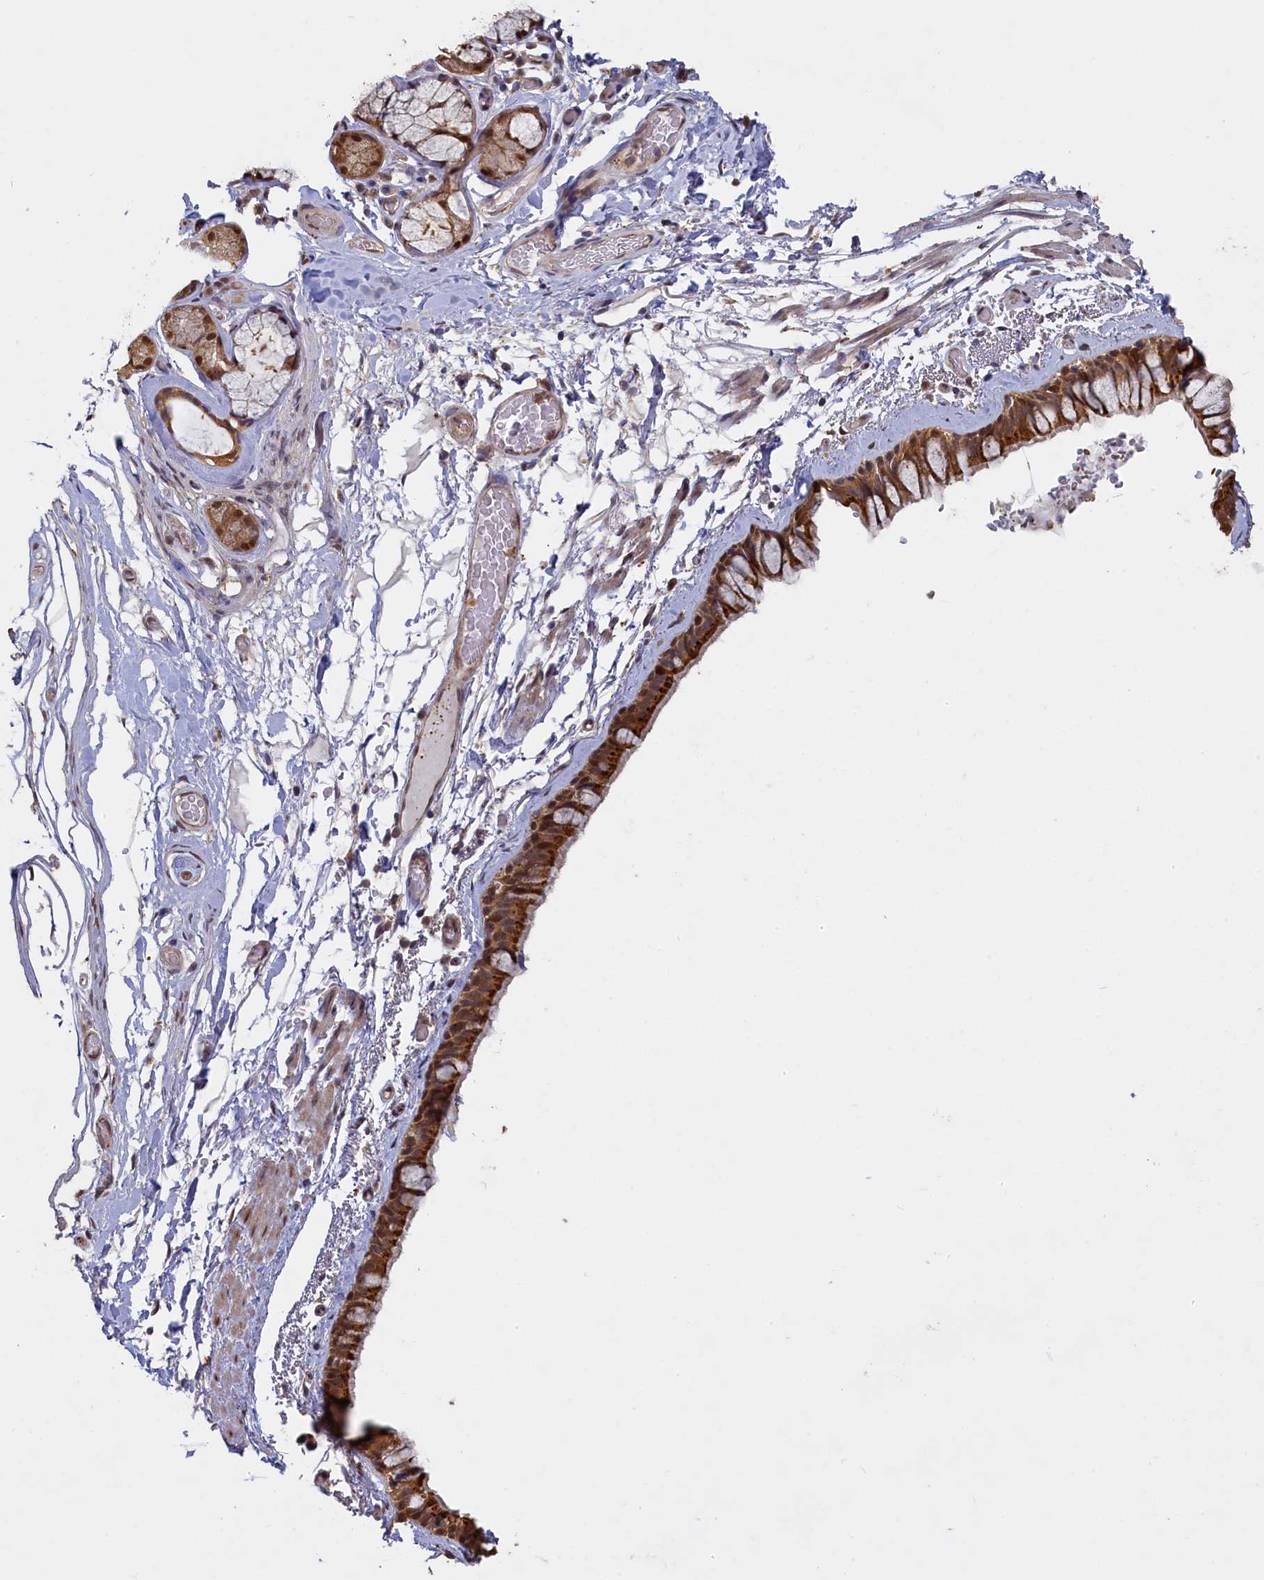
{"staining": {"intensity": "strong", "quantity": ">75%", "location": "cytoplasmic/membranous"}, "tissue": "bronchus", "cell_type": "Respiratory epithelial cells", "image_type": "normal", "snomed": [{"axis": "morphology", "description": "Normal tissue, NOS"}, {"axis": "topography", "description": "Cartilage tissue"}], "caption": "Immunohistochemistry (IHC) (DAB) staining of benign human bronchus shows strong cytoplasmic/membranous protein expression in approximately >75% of respiratory epithelial cells. Nuclei are stained in blue.", "gene": "UCHL3", "patient": {"sex": "male", "age": 63}}